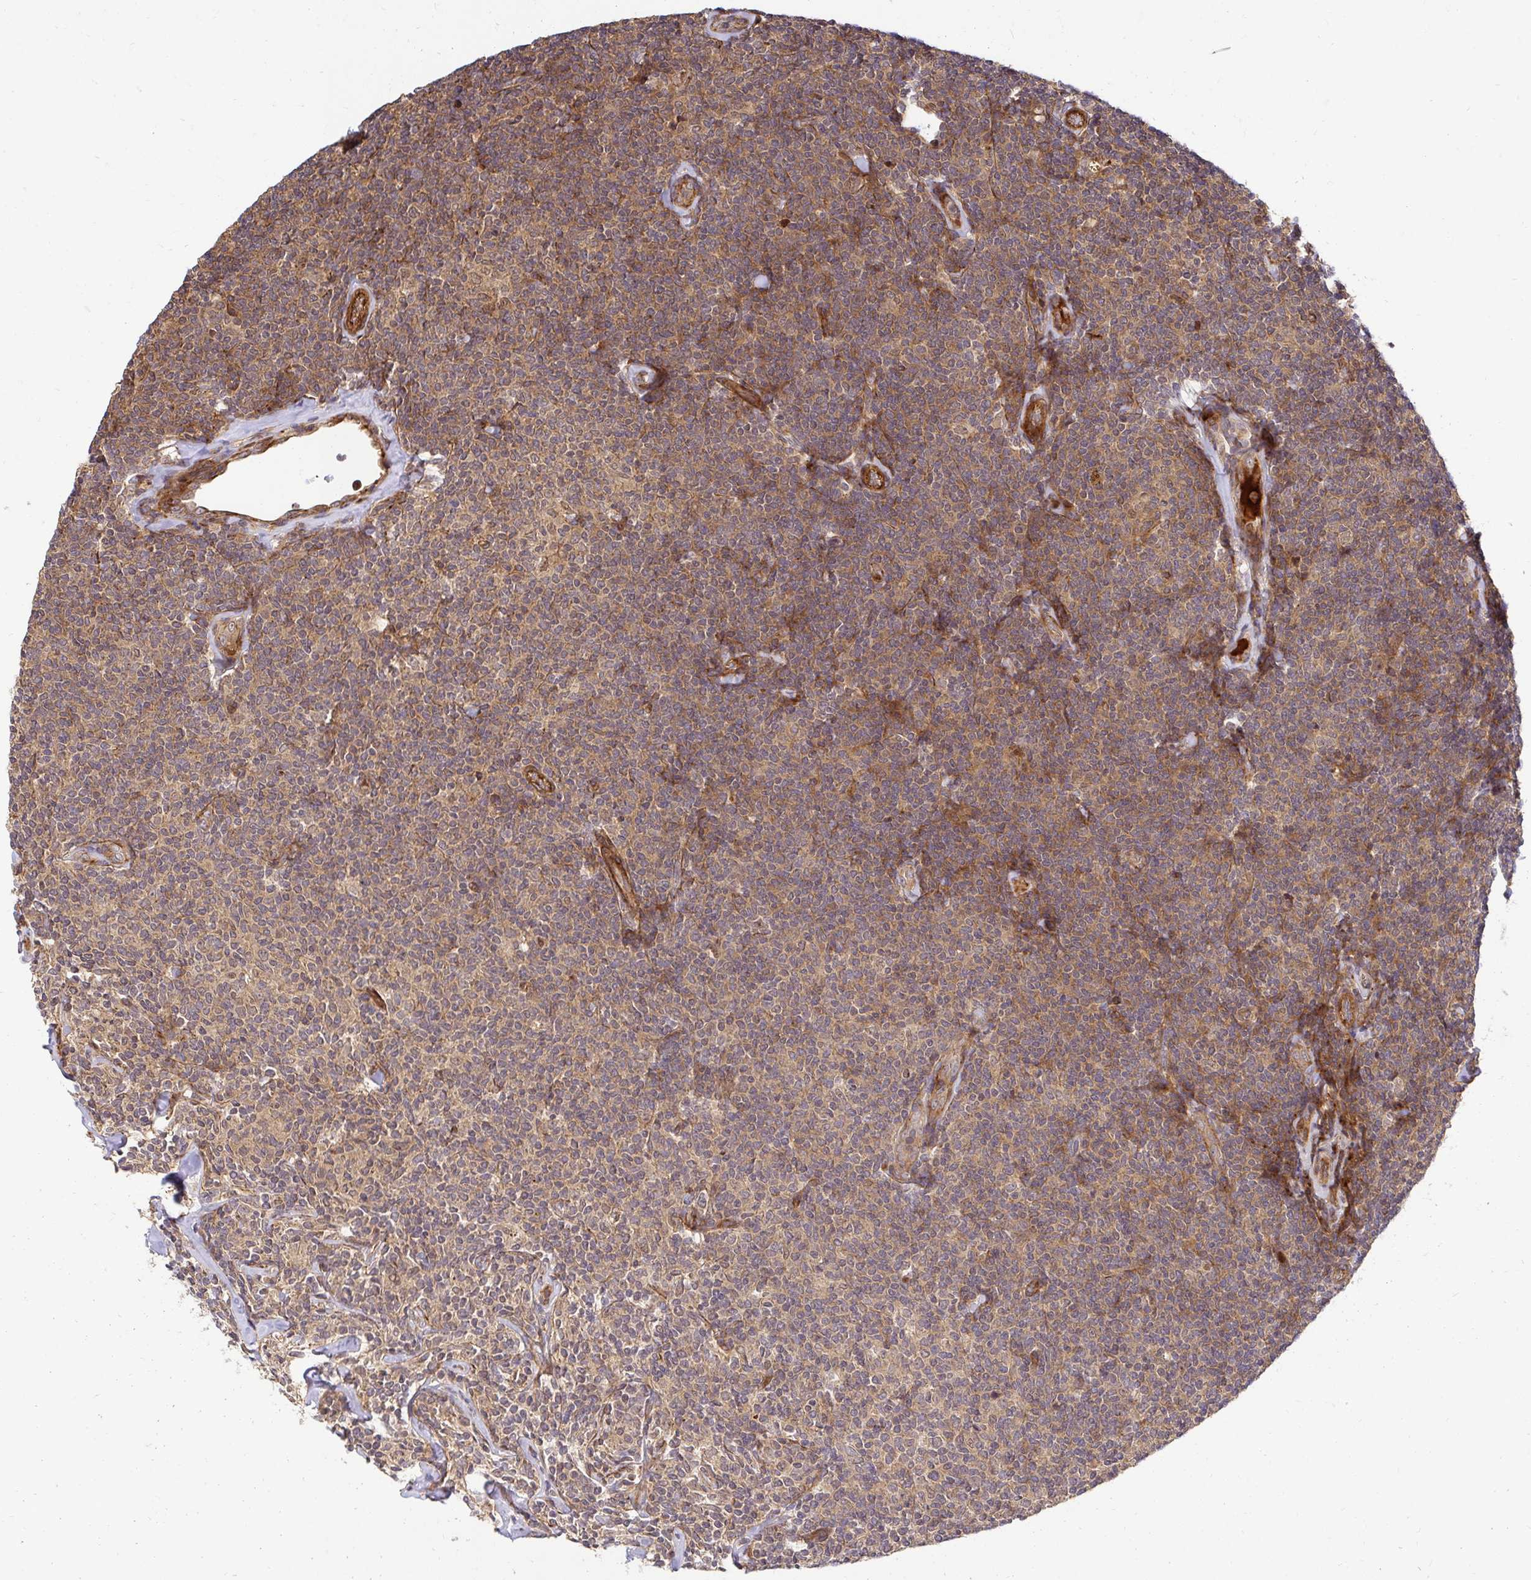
{"staining": {"intensity": "weak", "quantity": "25%-75%", "location": "cytoplasmic/membranous"}, "tissue": "lymphoma", "cell_type": "Tumor cells", "image_type": "cancer", "snomed": [{"axis": "morphology", "description": "Malignant lymphoma, non-Hodgkin's type, Low grade"}, {"axis": "topography", "description": "Lymph node"}], "caption": "Human lymphoma stained for a protein (brown) shows weak cytoplasmic/membranous positive staining in about 25%-75% of tumor cells.", "gene": "PSMA4", "patient": {"sex": "female", "age": 56}}